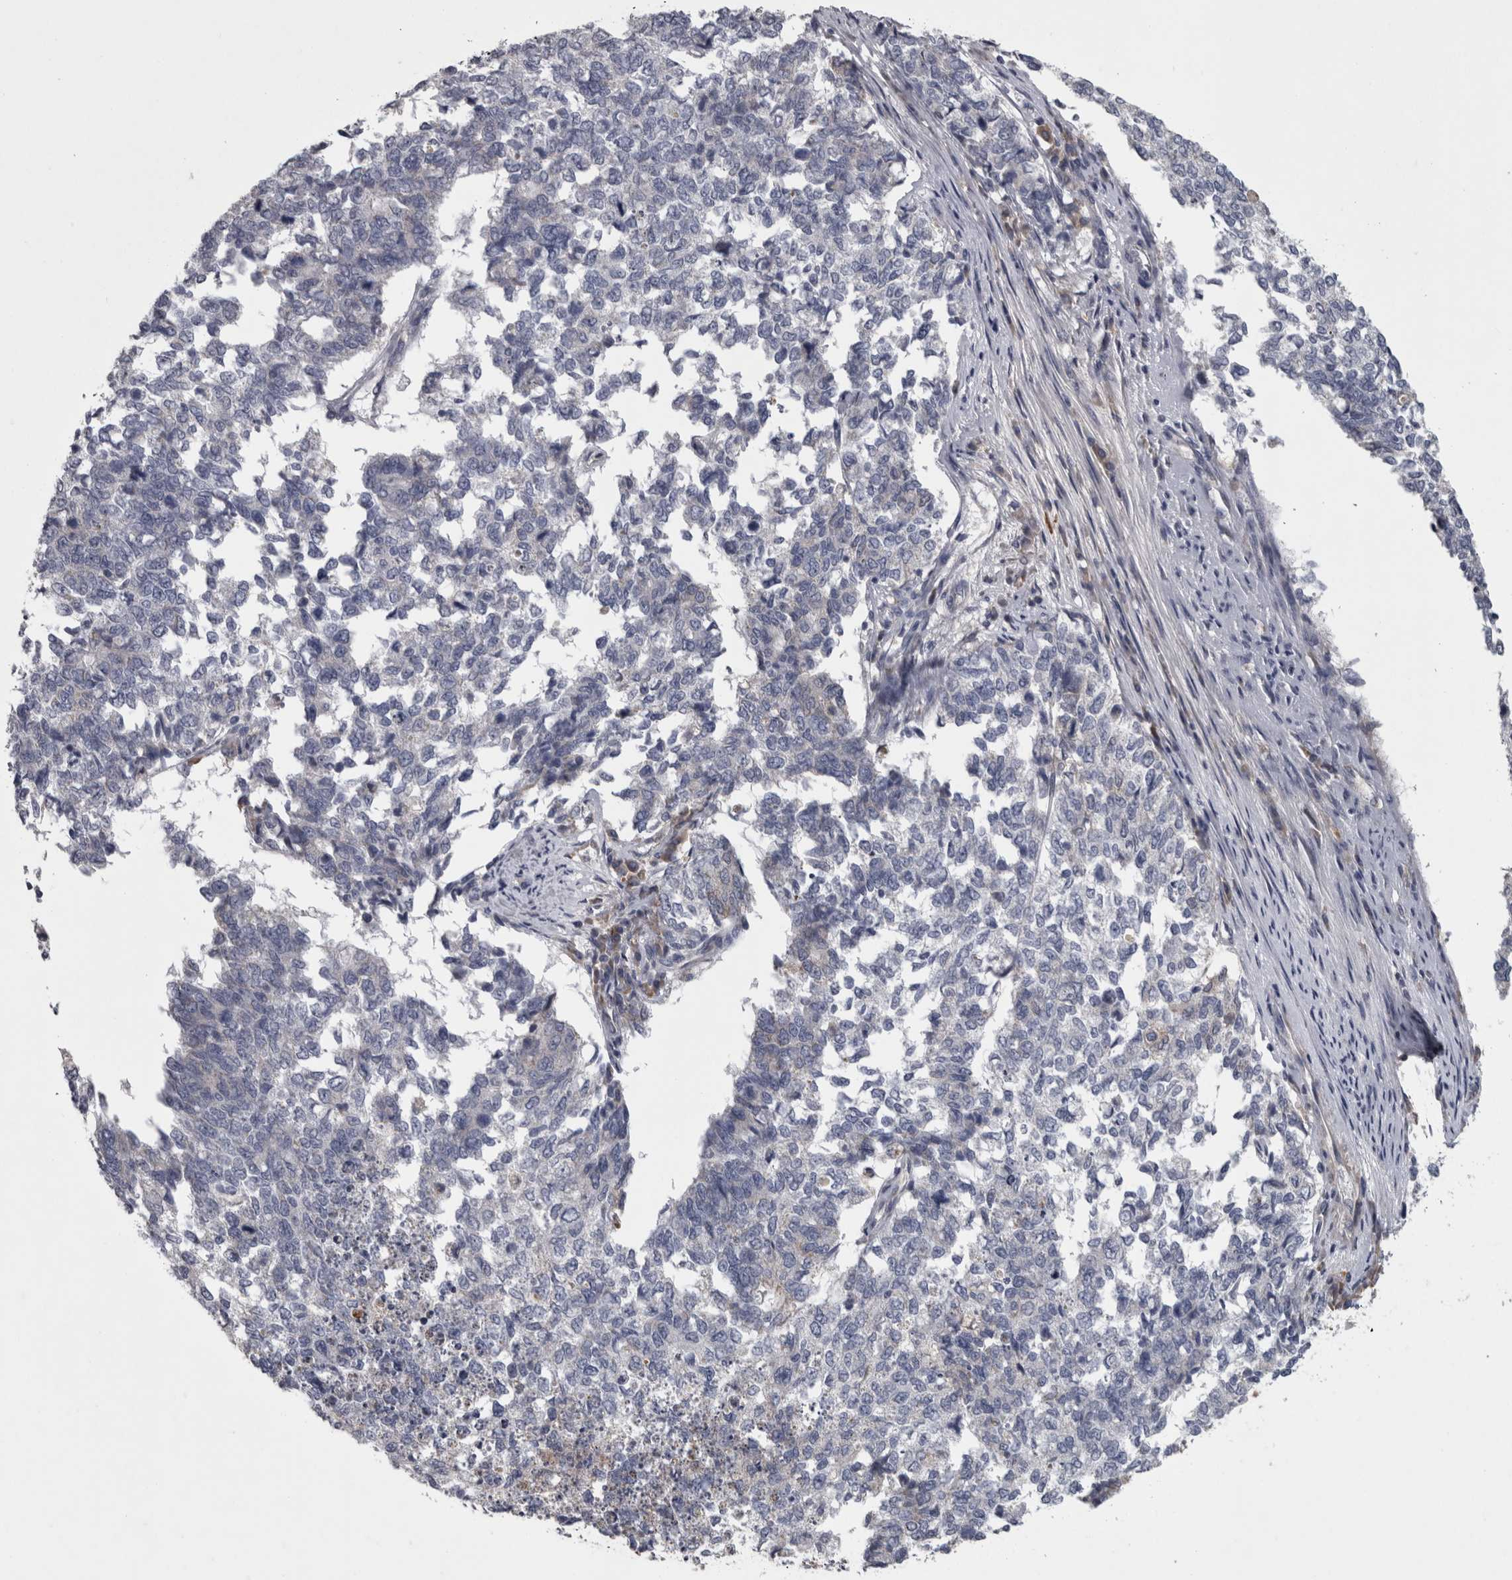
{"staining": {"intensity": "negative", "quantity": "none", "location": "none"}, "tissue": "cervical cancer", "cell_type": "Tumor cells", "image_type": "cancer", "snomed": [{"axis": "morphology", "description": "Squamous cell carcinoma, NOS"}, {"axis": "topography", "description": "Cervix"}], "caption": "DAB (3,3'-diaminobenzidine) immunohistochemical staining of cervical squamous cell carcinoma reveals no significant expression in tumor cells. (DAB (3,3'-diaminobenzidine) IHC, high magnification).", "gene": "DBT", "patient": {"sex": "female", "age": 63}}